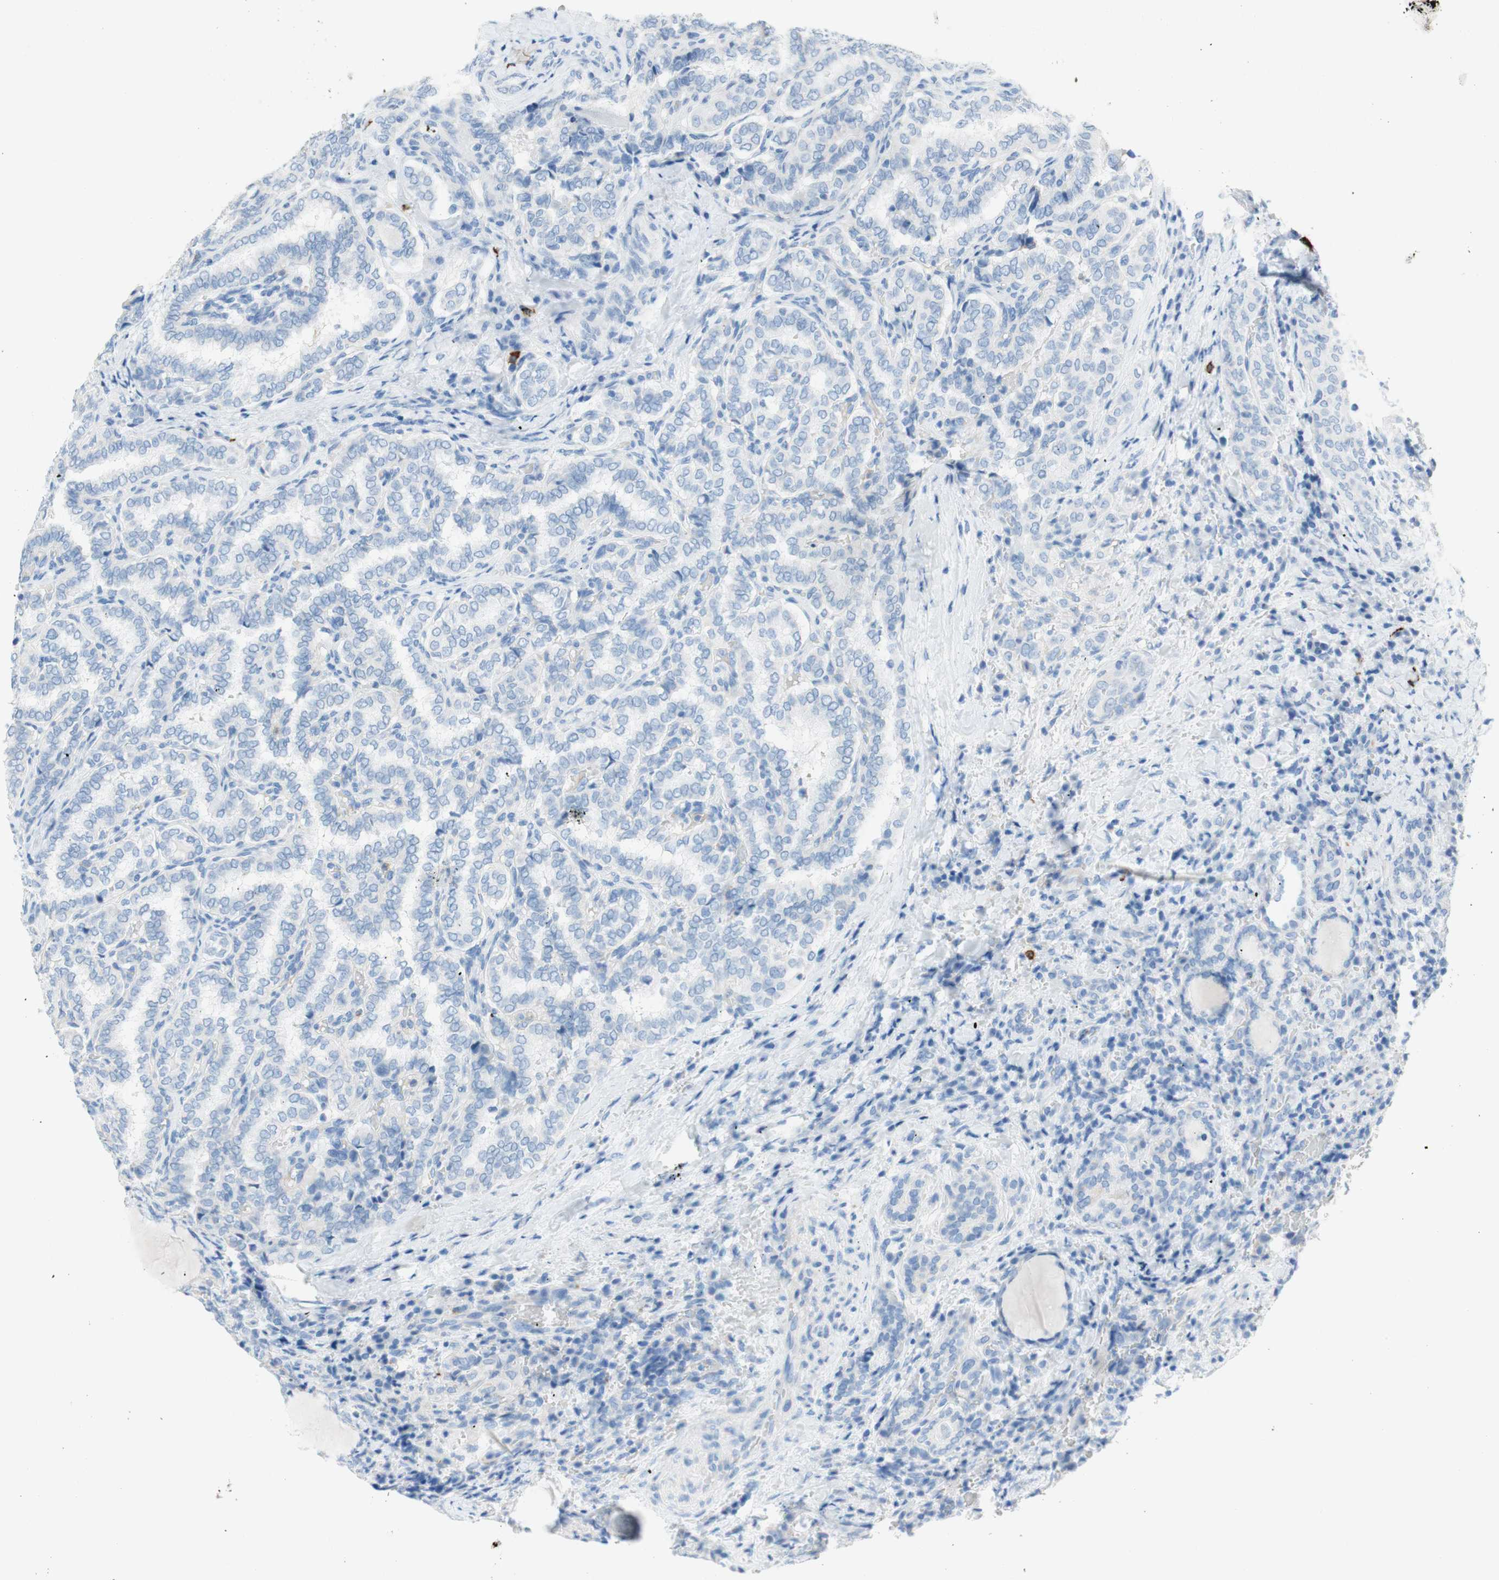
{"staining": {"intensity": "negative", "quantity": "none", "location": "none"}, "tissue": "thyroid cancer", "cell_type": "Tumor cells", "image_type": "cancer", "snomed": [{"axis": "morphology", "description": "Normal tissue, NOS"}, {"axis": "morphology", "description": "Papillary adenocarcinoma, NOS"}, {"axis": "topography", "description": "Thyroid gland"}], "caption": "Immunohistochemistry (IHC) of thyroid cancer (papillary adenocarcinoma) reveals no positivity in tumor cells.", "gene": "CEACAM1", "patient": {"sex": "female", "age": 30}}